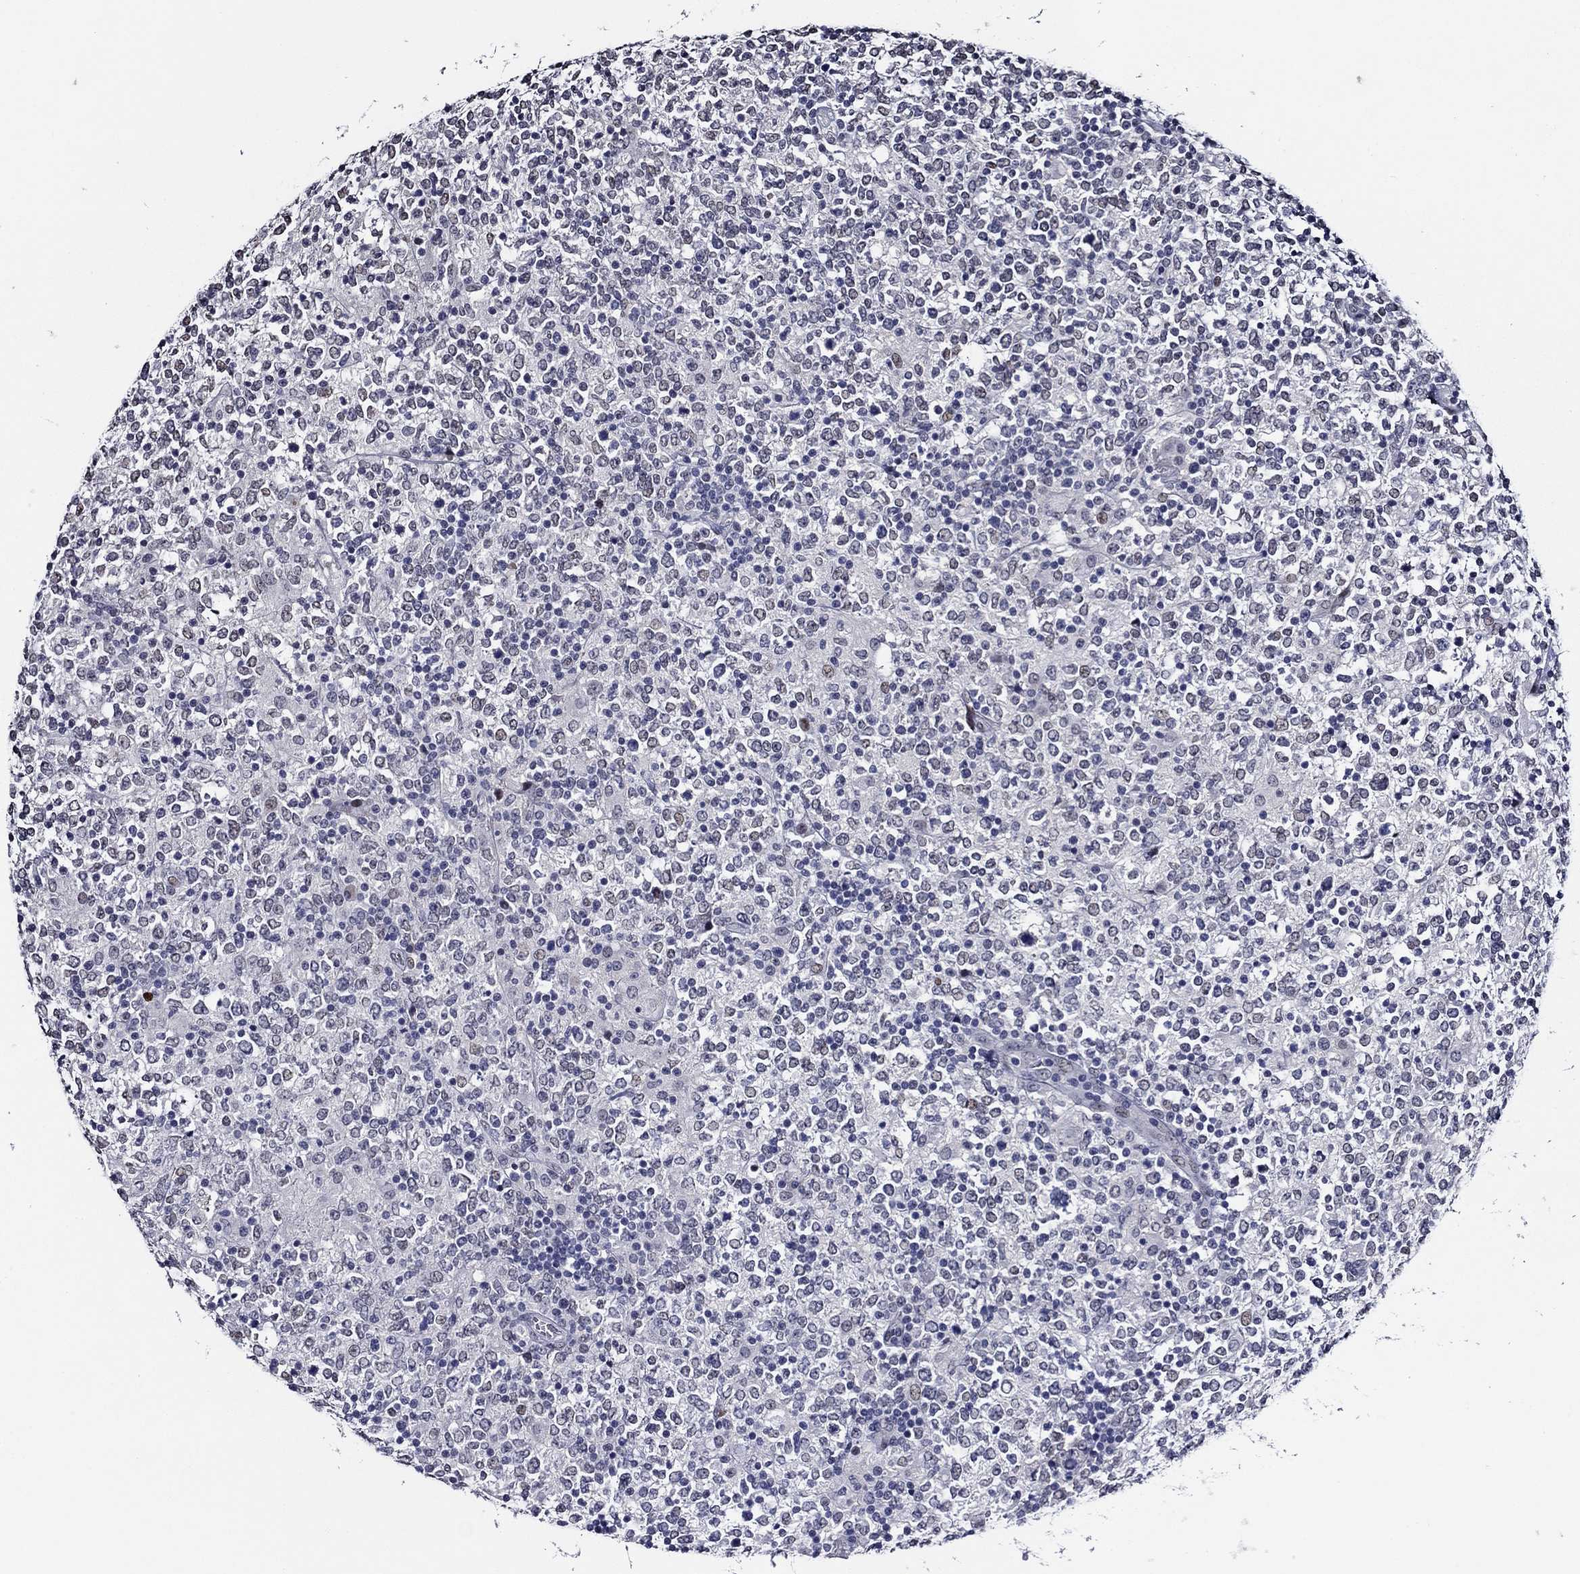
{"staining": {"intensity": "negative", "quantity": "none", "location": "none"}, "tissue": "lymphoma", "cell_type": "Tumor cells", "image_type": "cancer", "snomed": [{"axis": "morphology", "description": "Malignant lymphoma, non-Hodgkin's type, High grade"}, {"axis": "topography", "description": "Lymph node"}], "caption": "This image is of lymphoma stained with immunohistochemistry (IHC) to label a protein in brown with the nuclei are counter-stained blue. There is no staining in tumor cells.", "gene": "GATA2", "patient": {"sex": "female", "age": 84}}